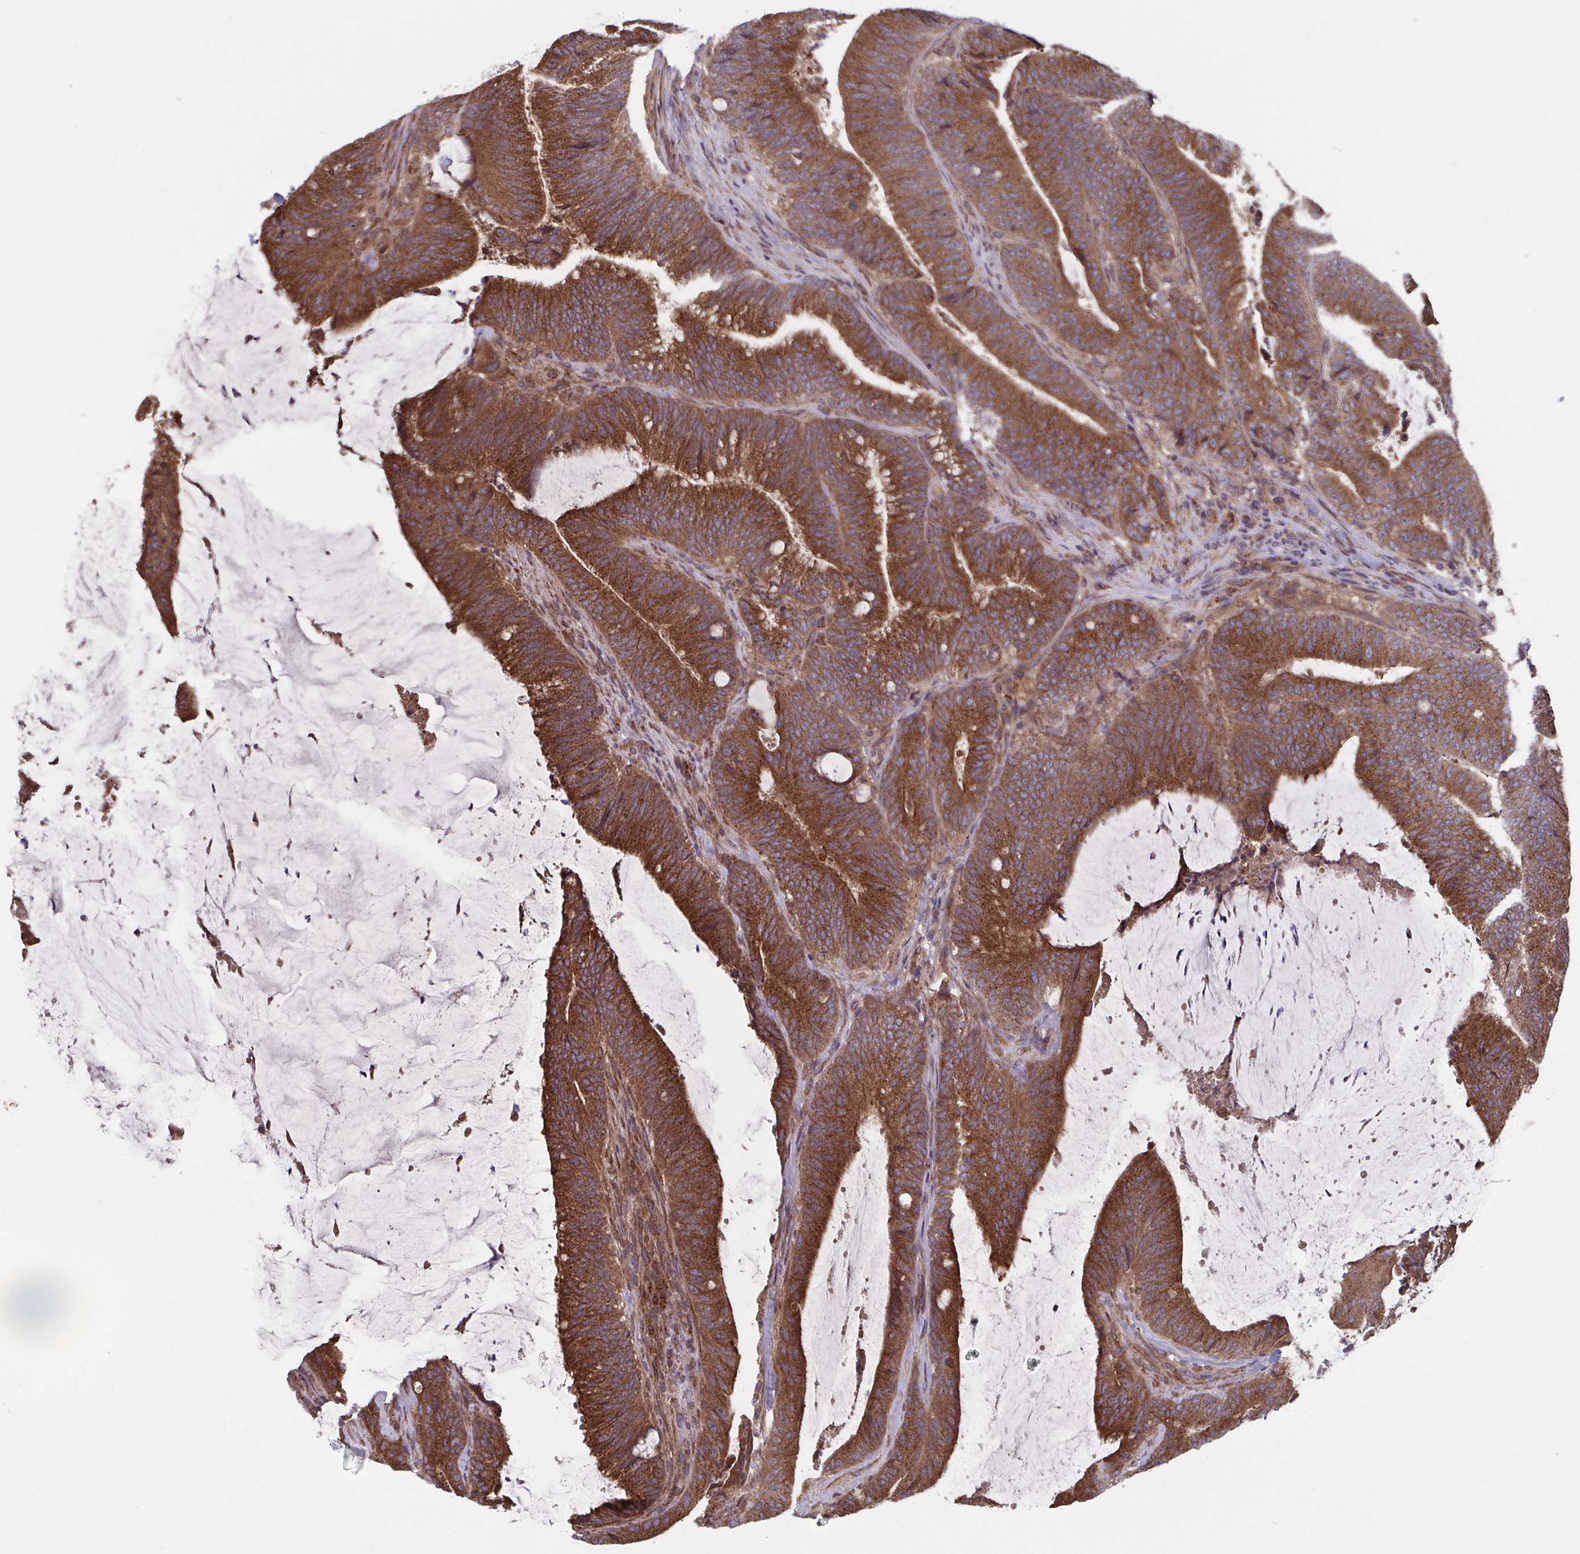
{"staining": {"intensity": "strong", "quantity": ">75%", "location": "cytoplasmic/membranous"}, "tissue": "colorectal cancer", "cell_type": "Tumor cells", "image_type": "cancer", "snomed": [{"axis": "morphology", "description": "Adenocarcinoma, NOS"}, {"axis": "topography", "description": "Colon"}], "caption": "A brown stain highlights strong cytoplasmic/membranous positivity of a protein in colorectal adenocarcinoma tumor cells.", "gene": "COPB1", "patient": {"sex": "female", "age": 43}}